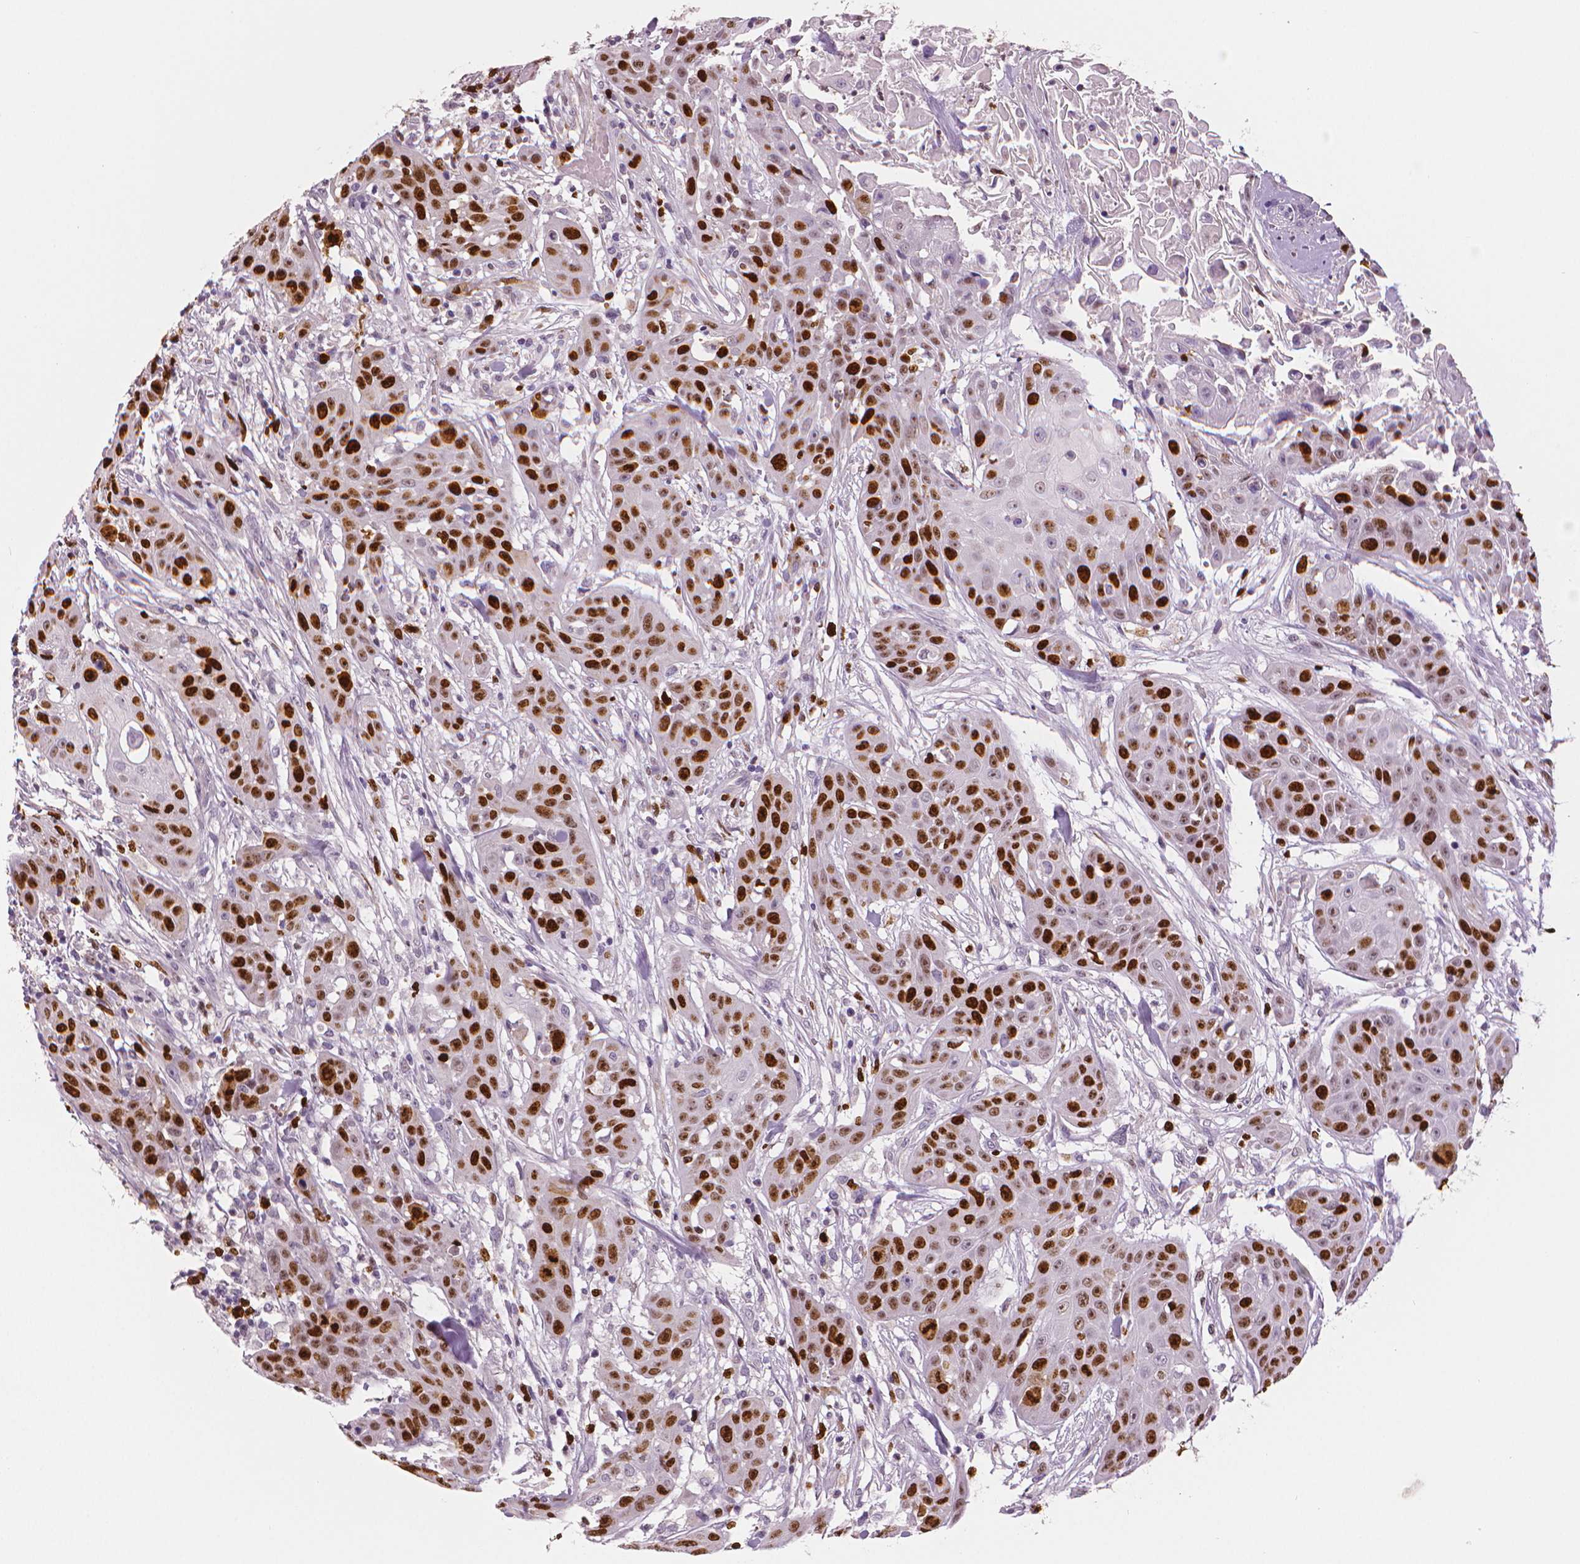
{"staining": {"intensity": "strong", "quantity": ">75%", "location": "nuclear"}, "tissue": "head and neck cancer", "cell_type": "Tumor cells", "image_type": "cancer", "snomed": [{"axis": "morphology", "description": "Squamous cell carcinoma, NOS"}, {"axis": "topography", "description": "Oral tissue"}, {"axis": "topography", "description": "Head-Neck"}], "caption": "DAB immunohistochemical staining of head and neck squamous cell carcinoma reveals strong nuclear protein staining in approximately >75% of tumor cells. (IHC, brightfield microscopy, high magnification).", "gene": "MKI67", "patient": {"sex": "female", "age": 55}}